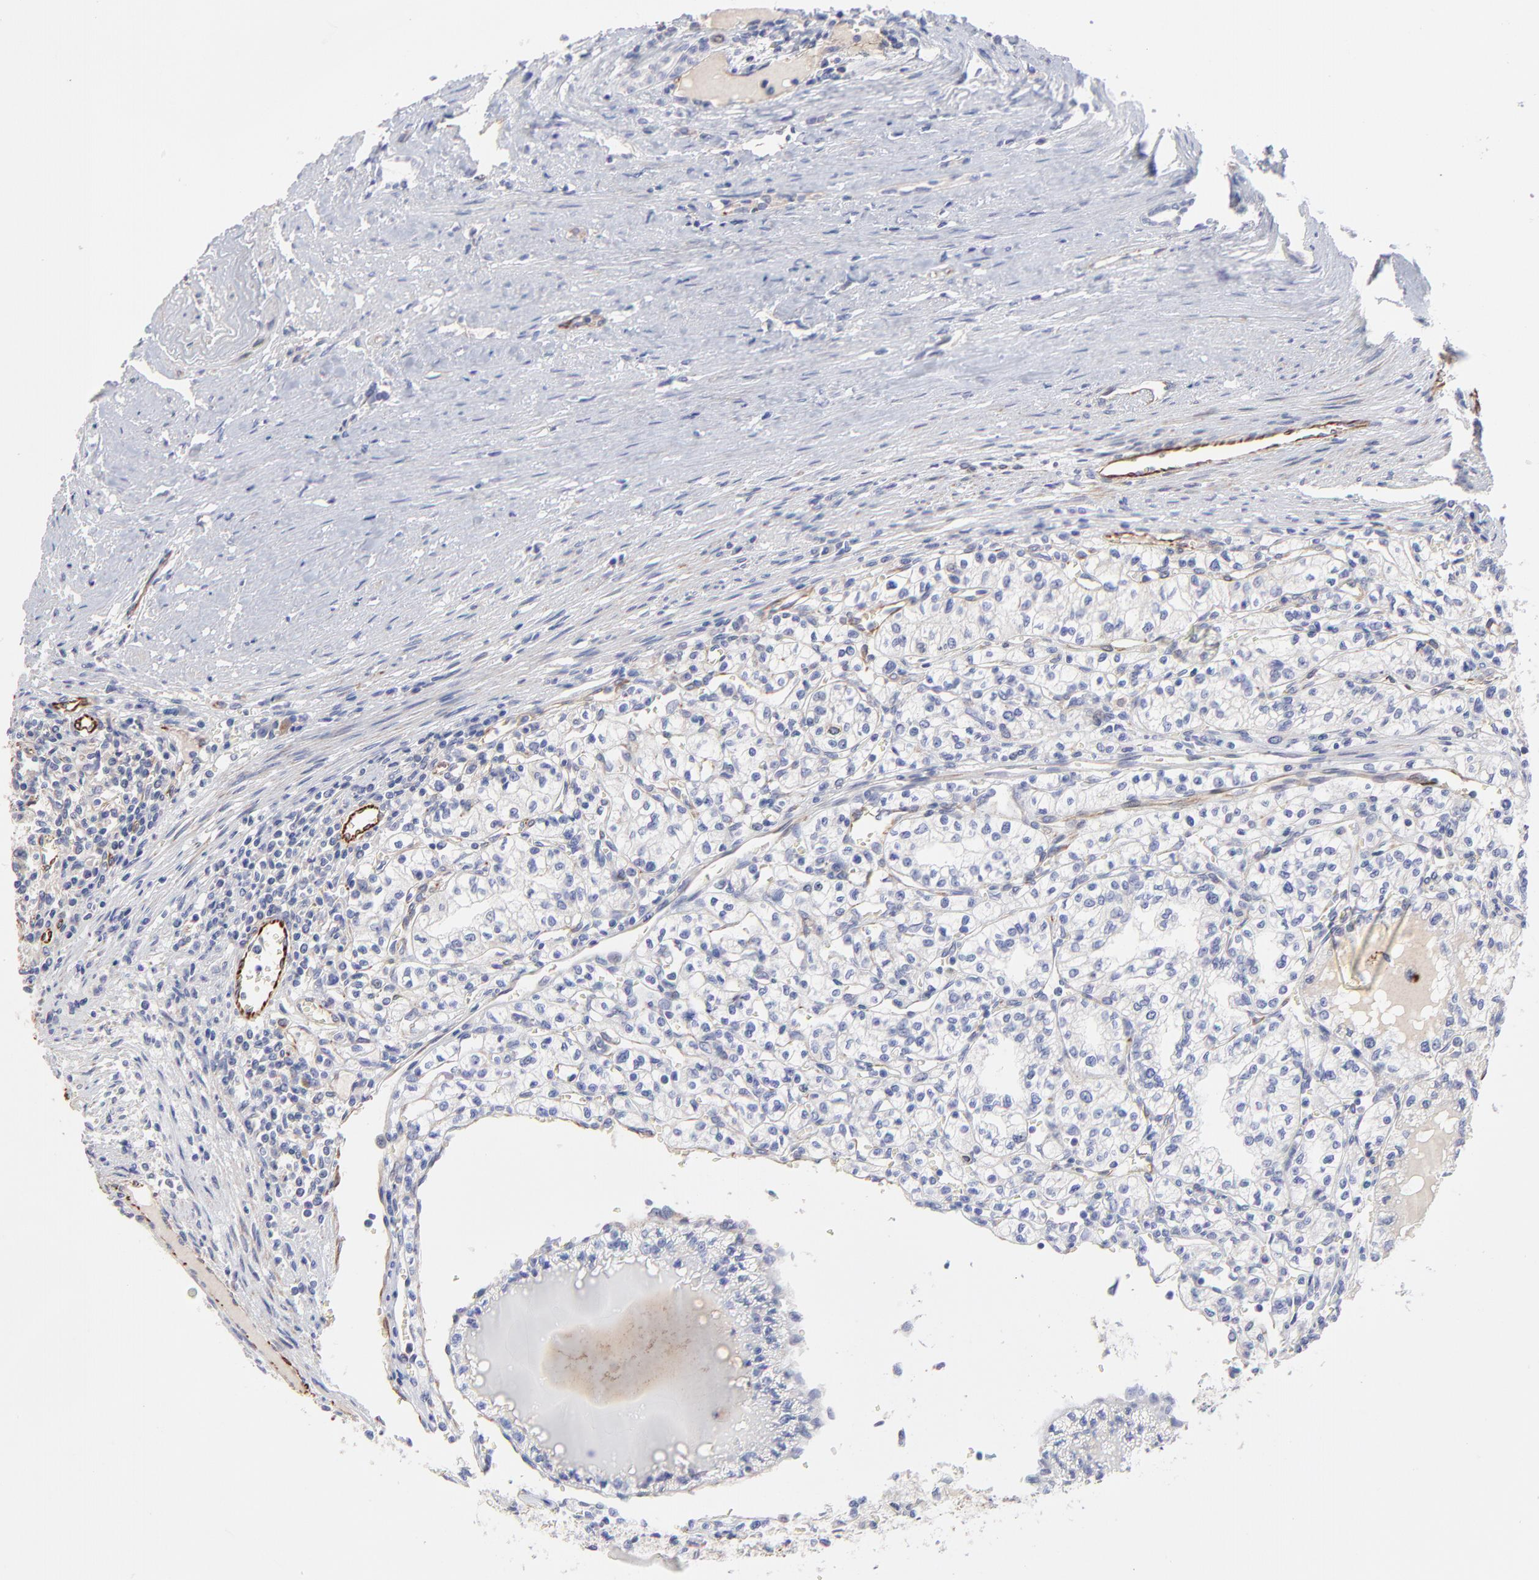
{"staining": {"intensity": "negative", "quantity": "none", "location": "none"}, "tissue": "renal cancer", "cell_type": "Tumor cells", "image_type": "cancer", "snomed": [{"axis": "morphology", "description": "Adenocarcinoma, NOS"}, {"axis": "topography", "description": "Kidney"}], "caption": "This is an IHC photomicrograph of human renal cancer (adenocarcinoma). There is no positivity in tumor cells.", "gene": "COX8C", "patient": {"sex": "male", "age": 61}}